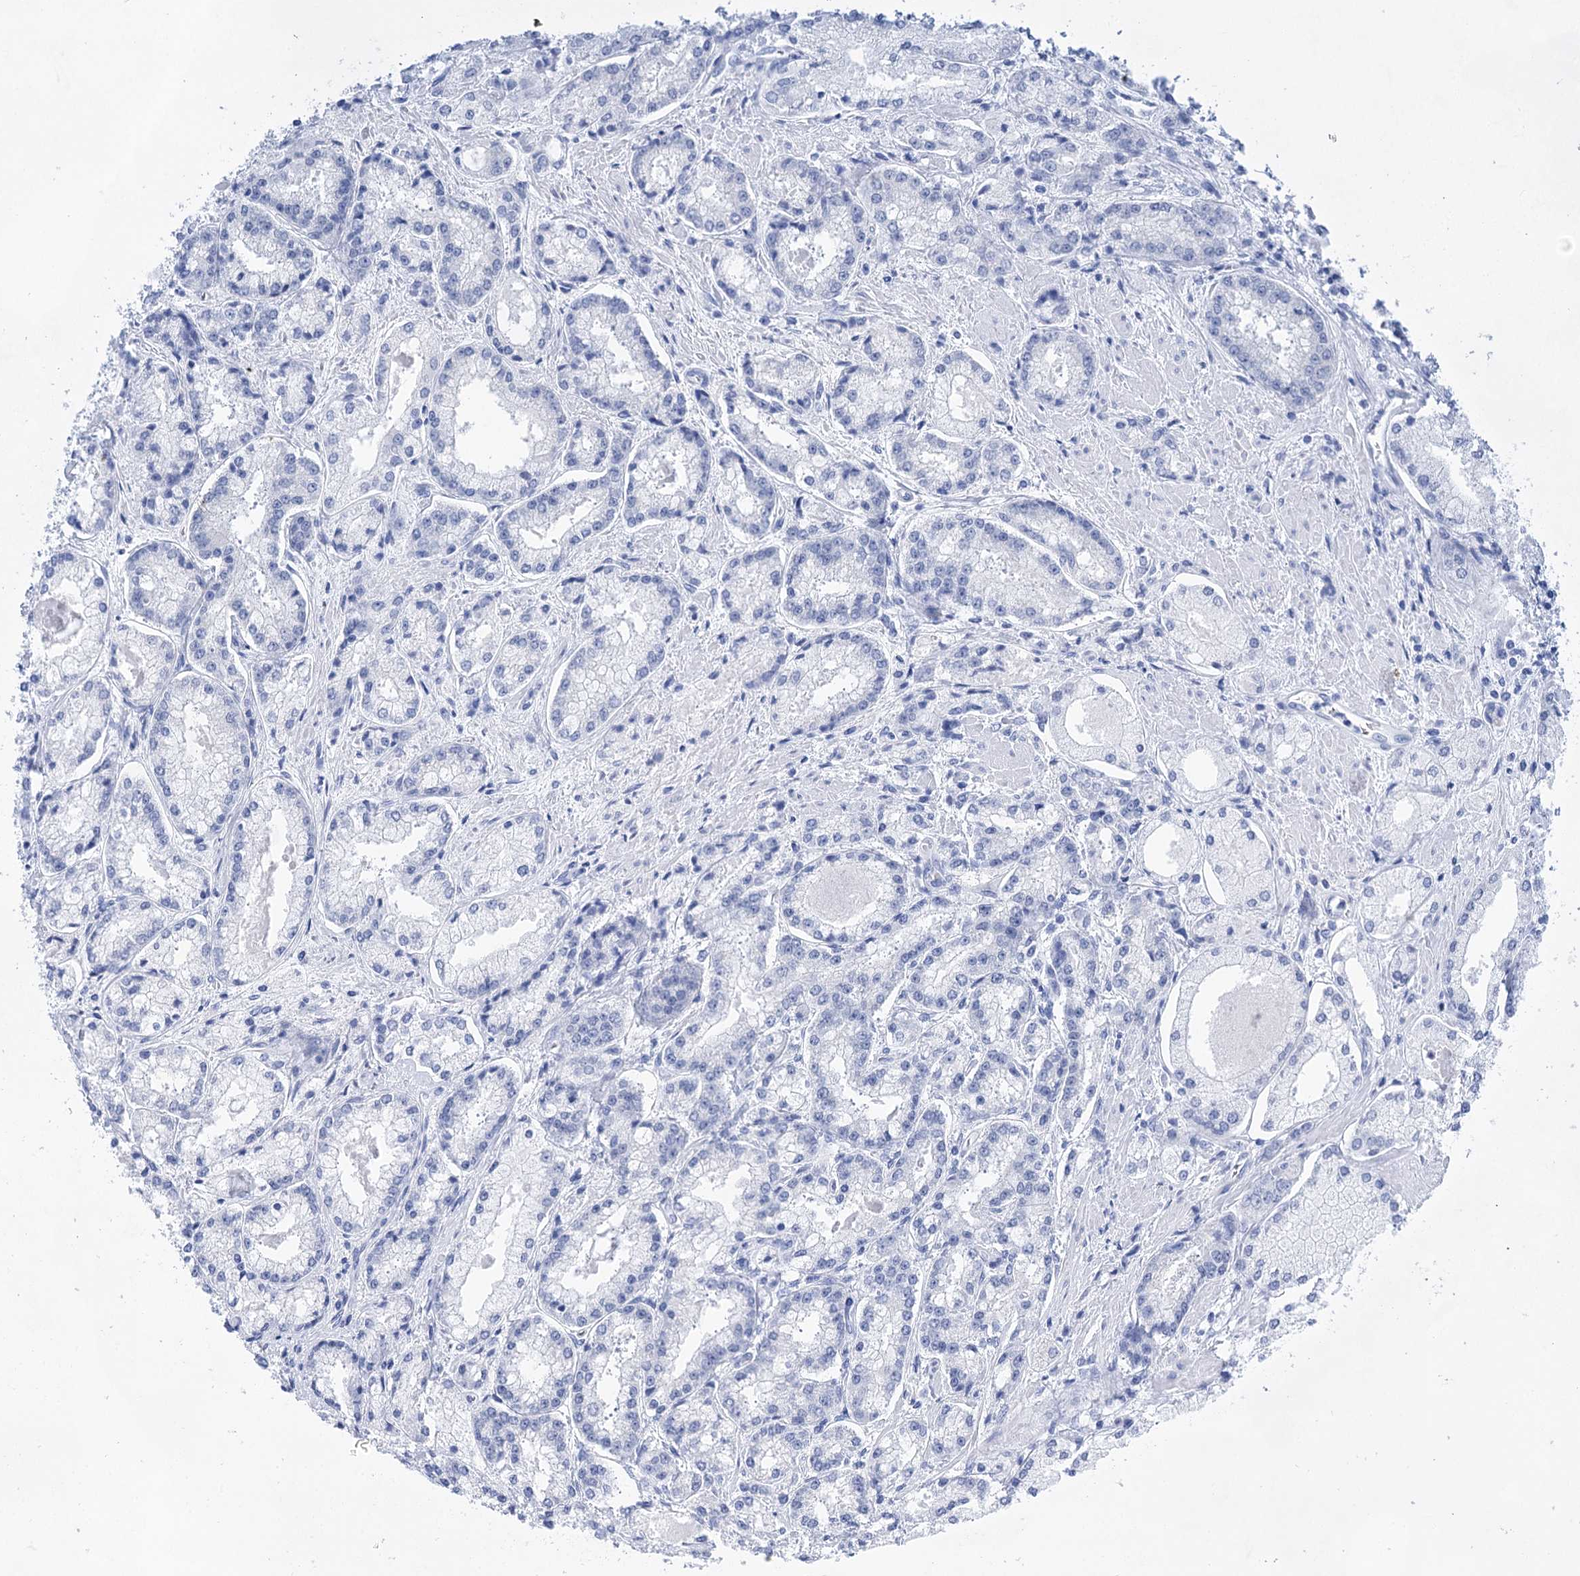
{"staining": {"intensity": "negative", "quantity": "none", "location": "none"}, "tissue": "prostate cancer", "cell_type": "Tumor cells", "image_type": "cancer", "snomed": [{"axis": "morphology", "description": "Adenocarcinoma, Low grade"}, {"axis": "topography", "description": "Prostate"}], "caption": "Immunohistochemistry of human prostate low-grade adenocarcinoma reveals no expression in tumor cells. The staining is performed using DAB brown chromogen with nuclei counter-stained in using hematoxylin.", "gene": "LALBA", "patient": {"sex": "male", "age": 74}}